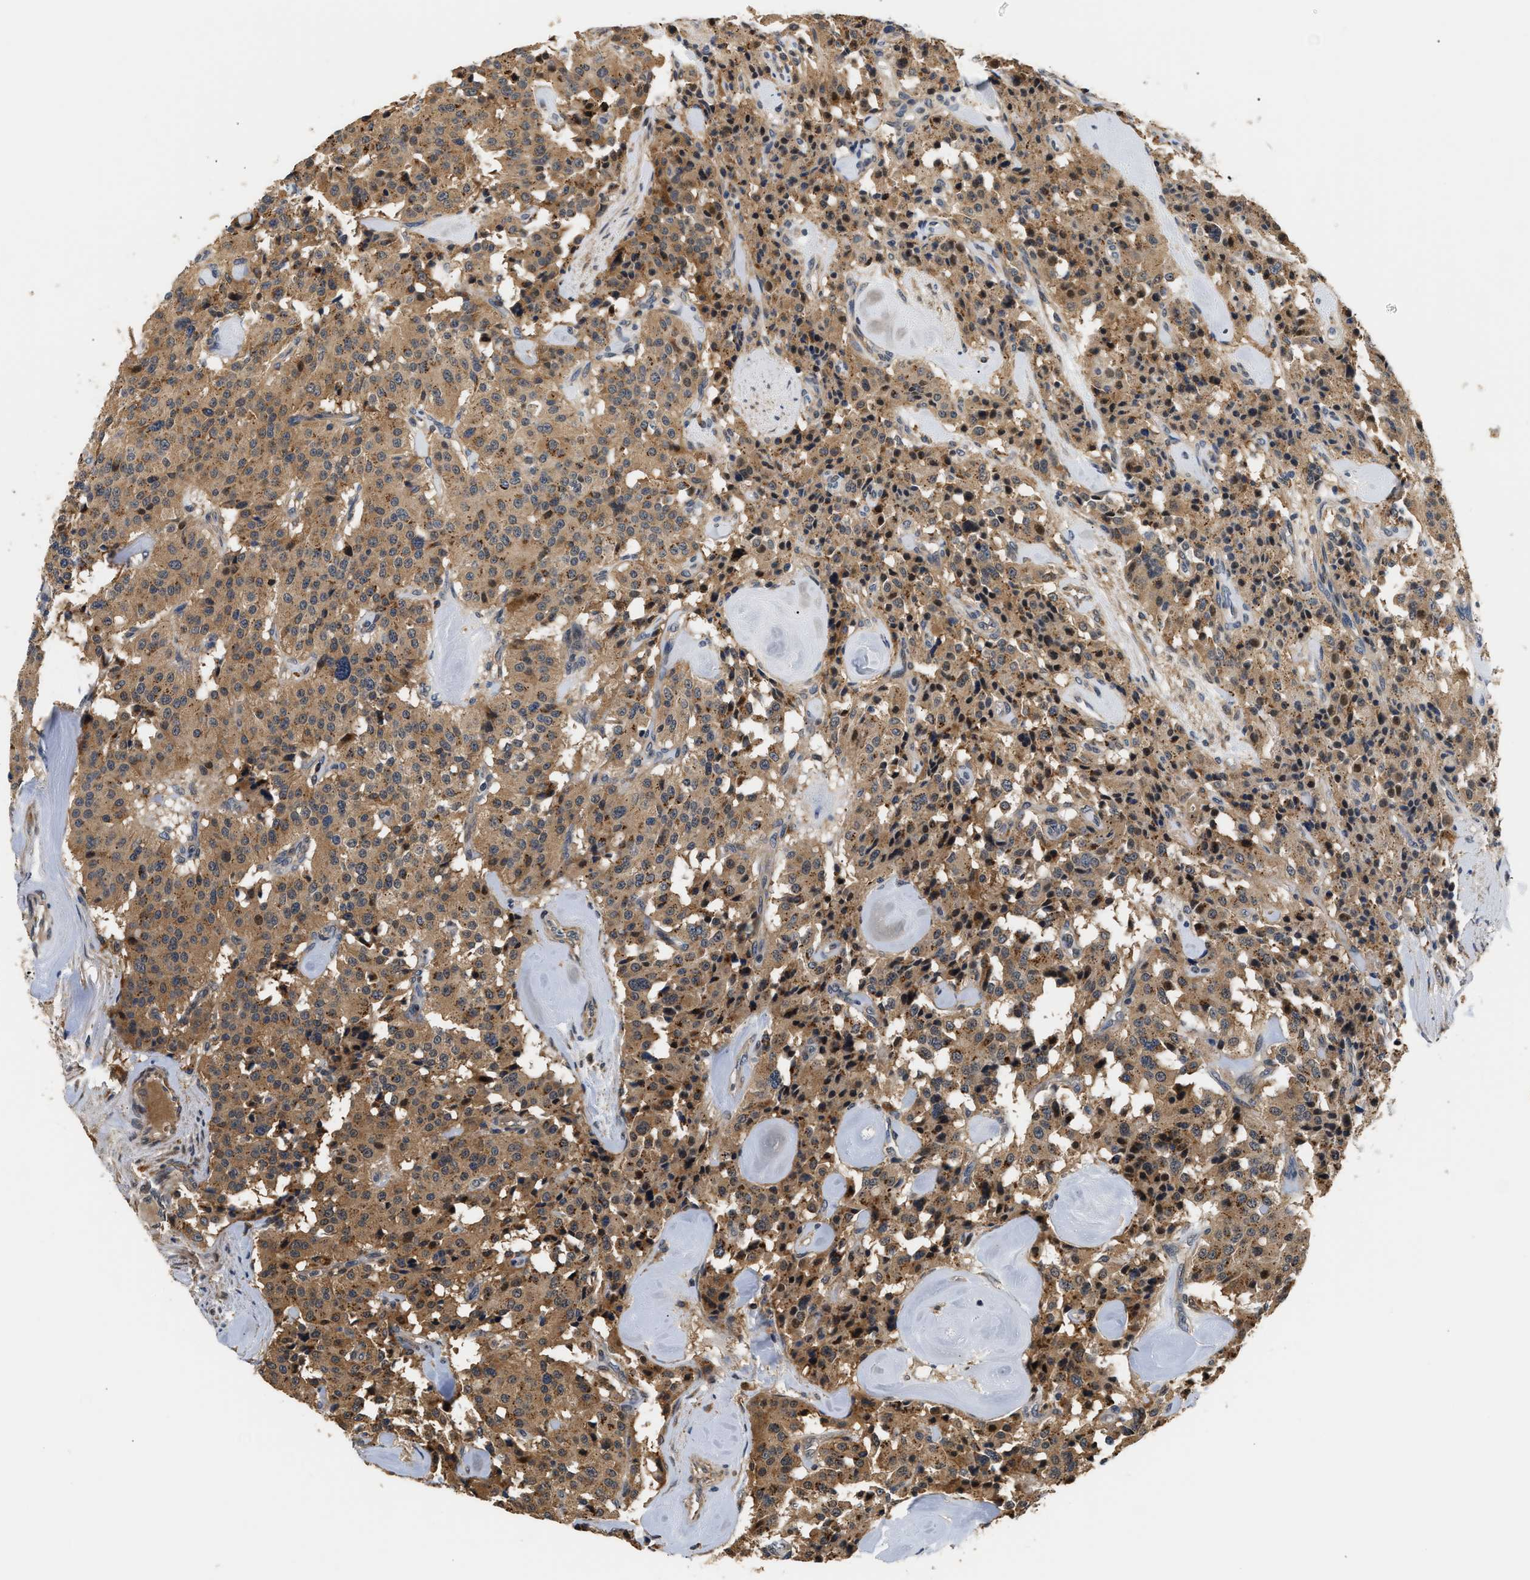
{"staining": {"intensity": "moderate", "quantity": ">75%", "location": "cytoplasmic/membranous,nuclear"}, "tissue": "carcinoid", "cell_type": "Tumor cells", "image_type": "cancer", "snomed": [{"axis": "morphology", "description": "Carcinoid, malignant, NOS"}, {"axis": "topography", "description": "Lung"}], "caption": "This is an image of immunohistochemistry (IHC) staining of carcinoid, which shows moderate staining in the cytoplasmic/membranous and nuclear of tumor cells.", "gene": "LARP6", "patient": {"sex": "male", "age": 30}}